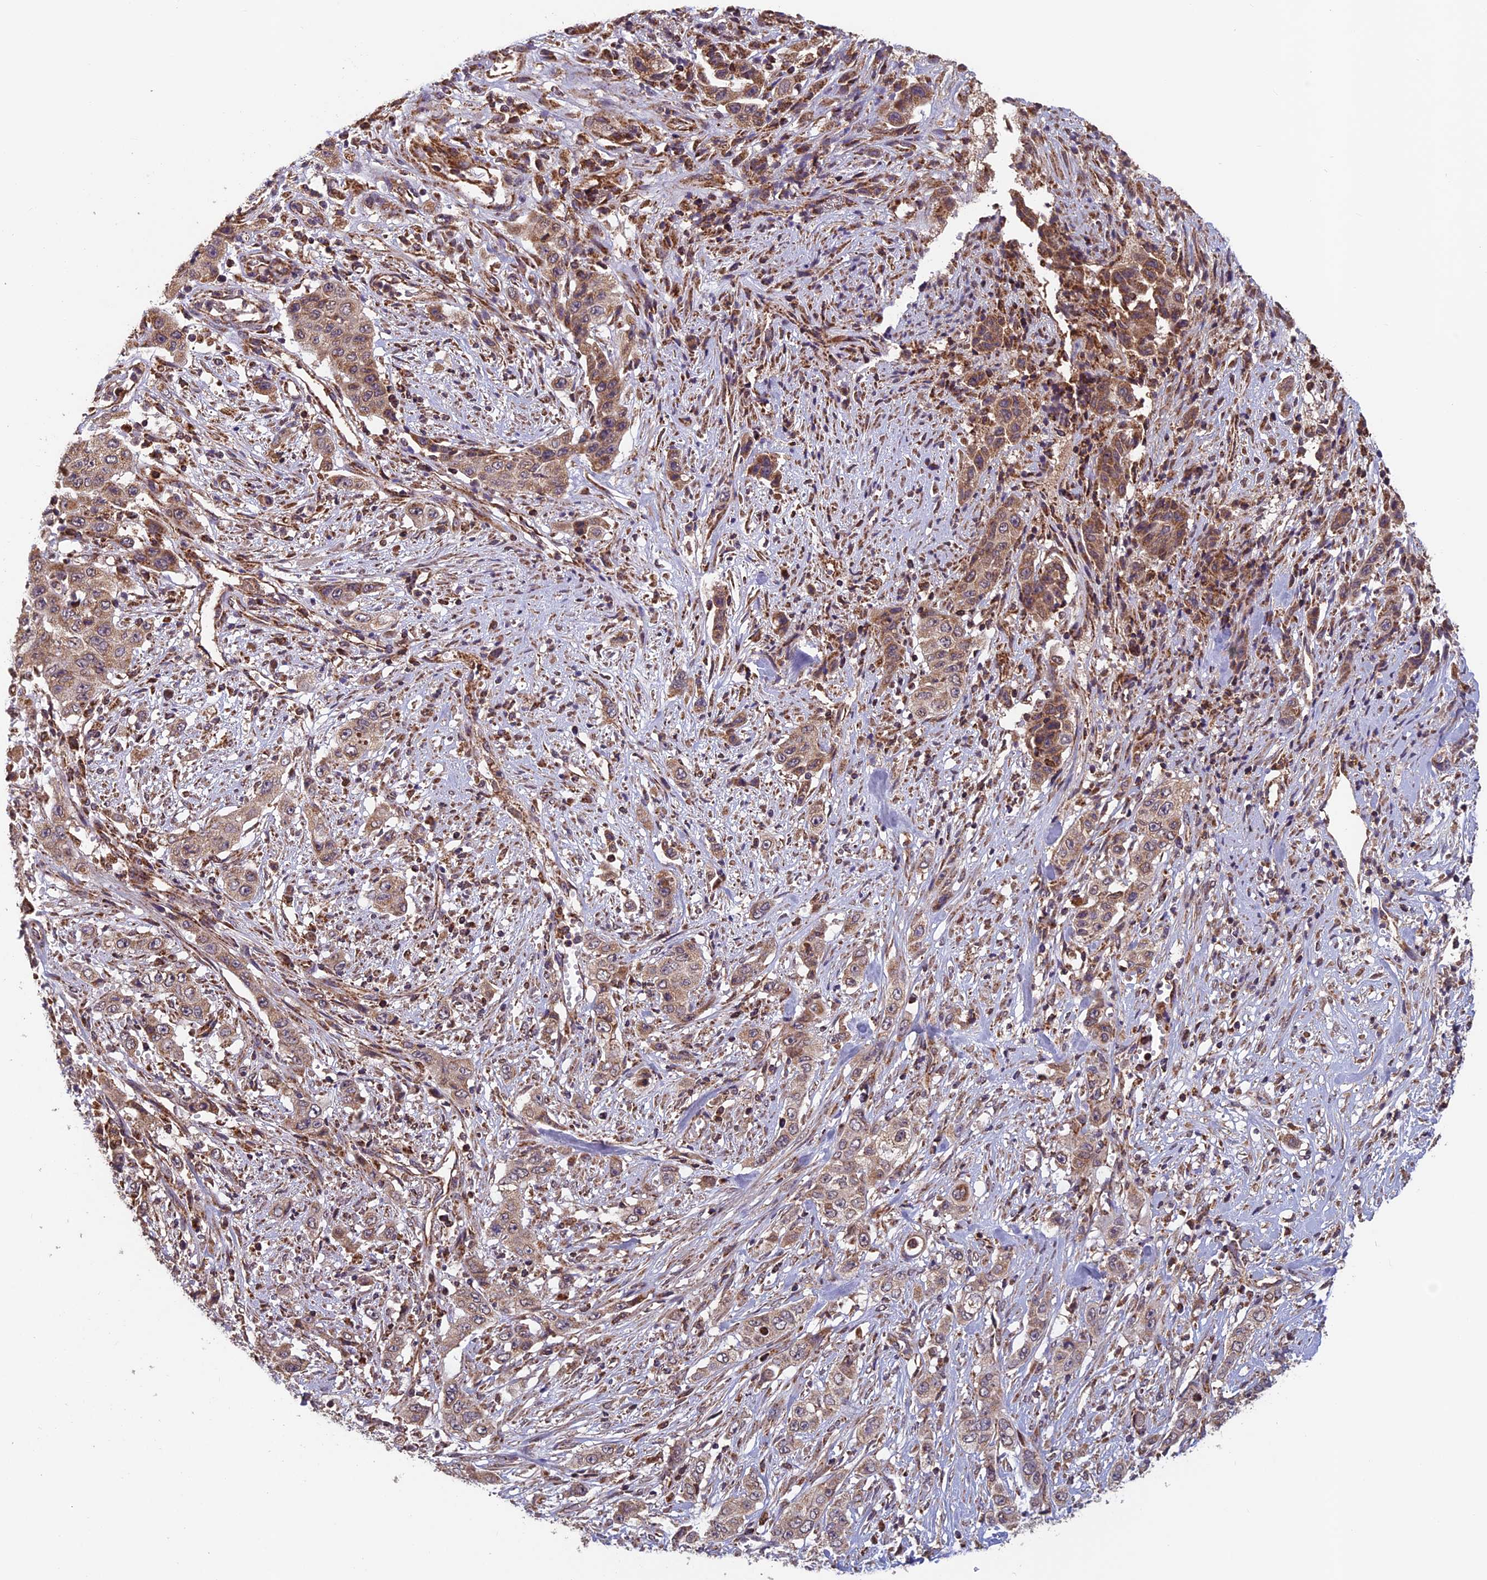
{"staining": {"intensity": "moderate", "quantity": ">75%", "location": "cytoplasmic/membranous"}, "tissue": "stomach cancer", "cell_type": "Tumor cells", "image_type": "cancer", "snomed": [{"axis": "morphology", "description": "Adenocarcinoma, NOS"}, {"axis": "topography", "description": "Stomach, upper"}], "caption": "A brown stain highlights moderate cytoplasmic/membranous expression of a protein in human stomach cancer tumor cells.", "gene": "CCDC15", "patient": {"sex": "male", "age": 62}}